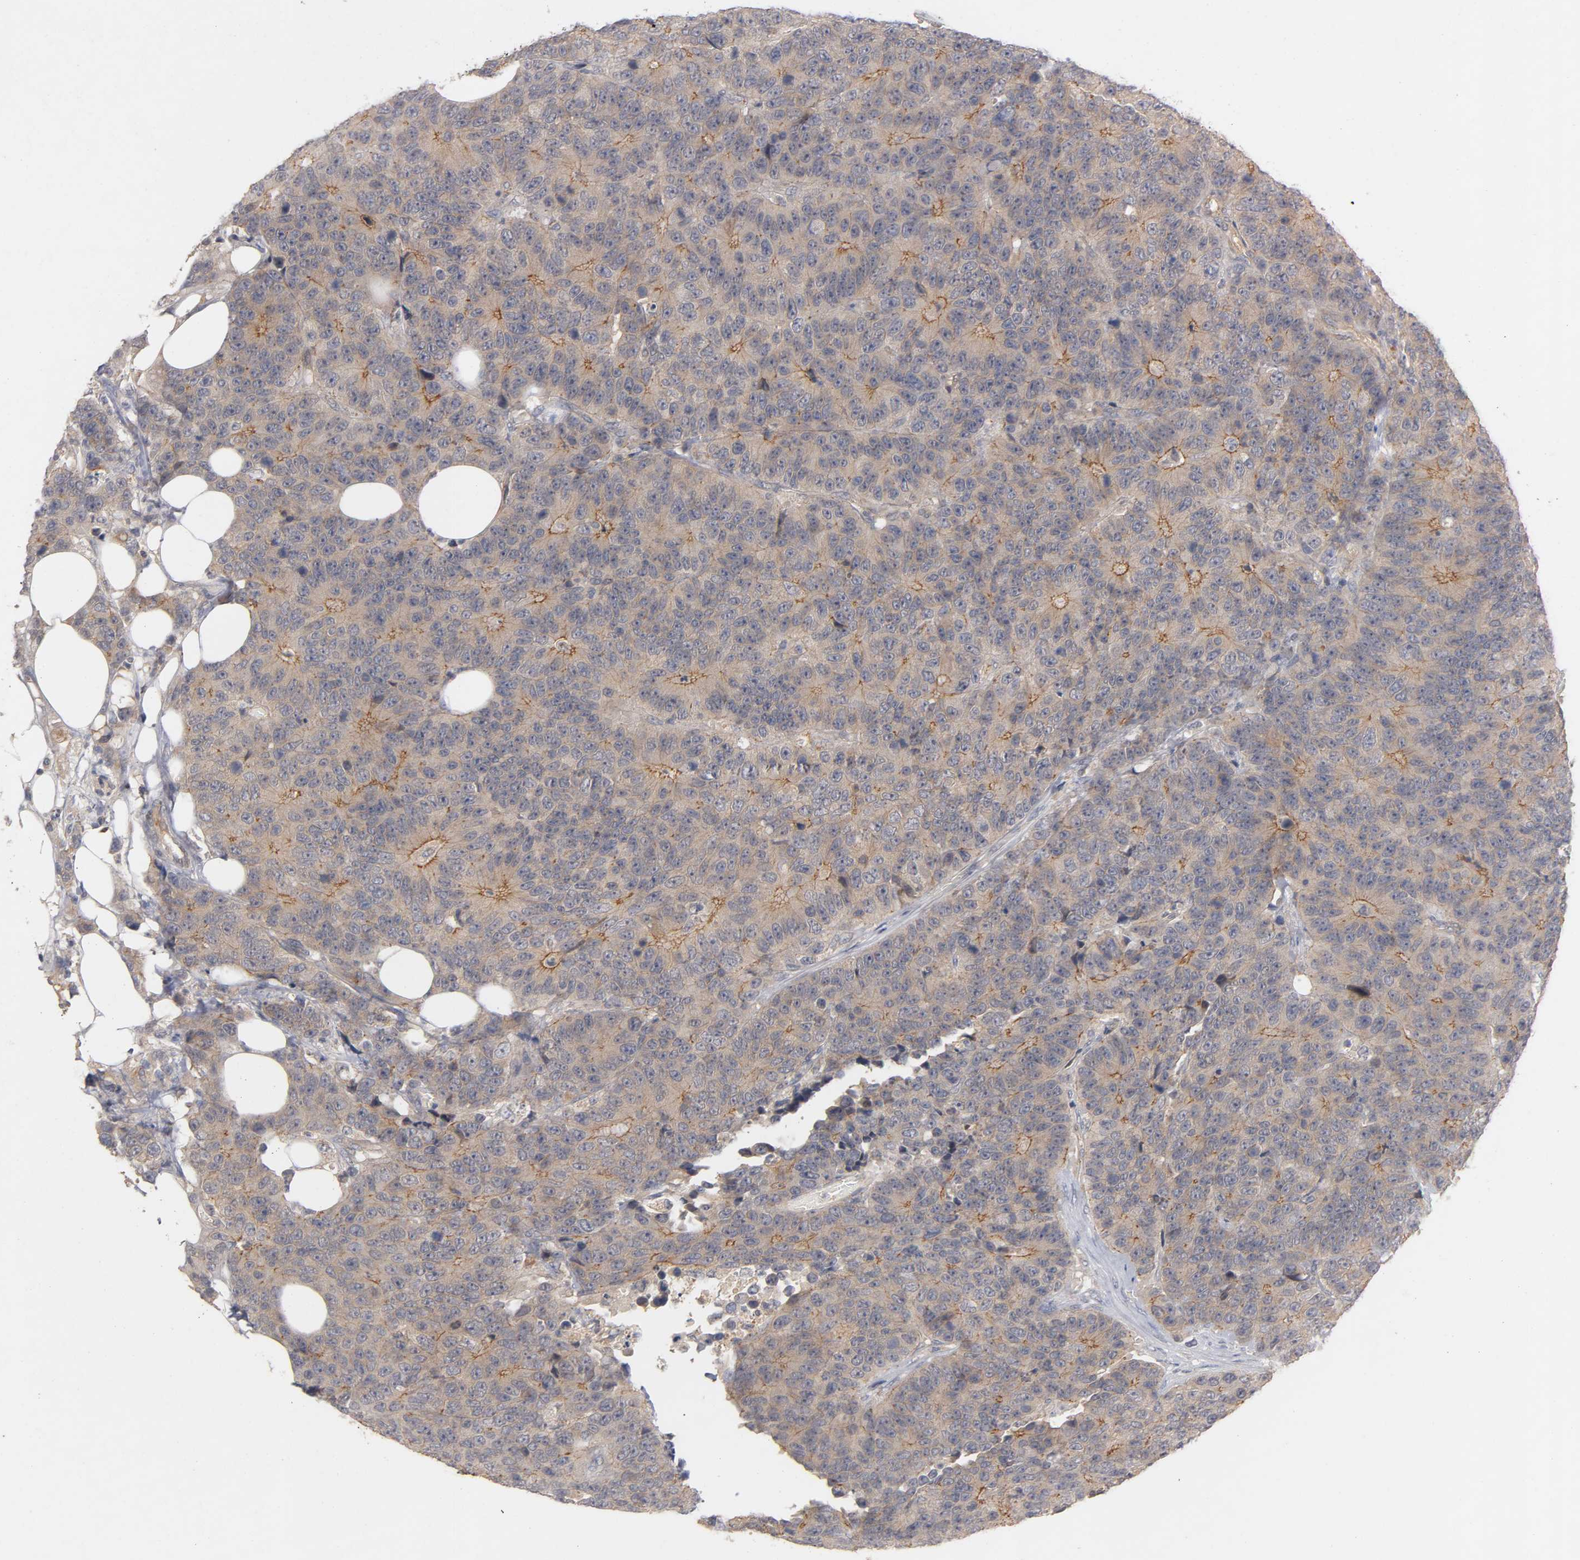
{"staining": {"intensity": "moderate", "quantity": ">75%", "location": "cytoplasmic/membranous"}, "tissue": "colorectal cancer", "cell_type": "Tumor cells", "image_type": "cancer", "snomed": [{"axis": "morphology", "description": "Adenocarcinoma, NOS"}, {"axis": "topography", "description": "Colon"}], "caption": "Colorectal adenocarcinoma stained for a protein reveals moderate cytoplasmic/membranous positivity in tumor cells.", "gene": "PDZD11", "patient": {"sex": "female", "age": 86}}